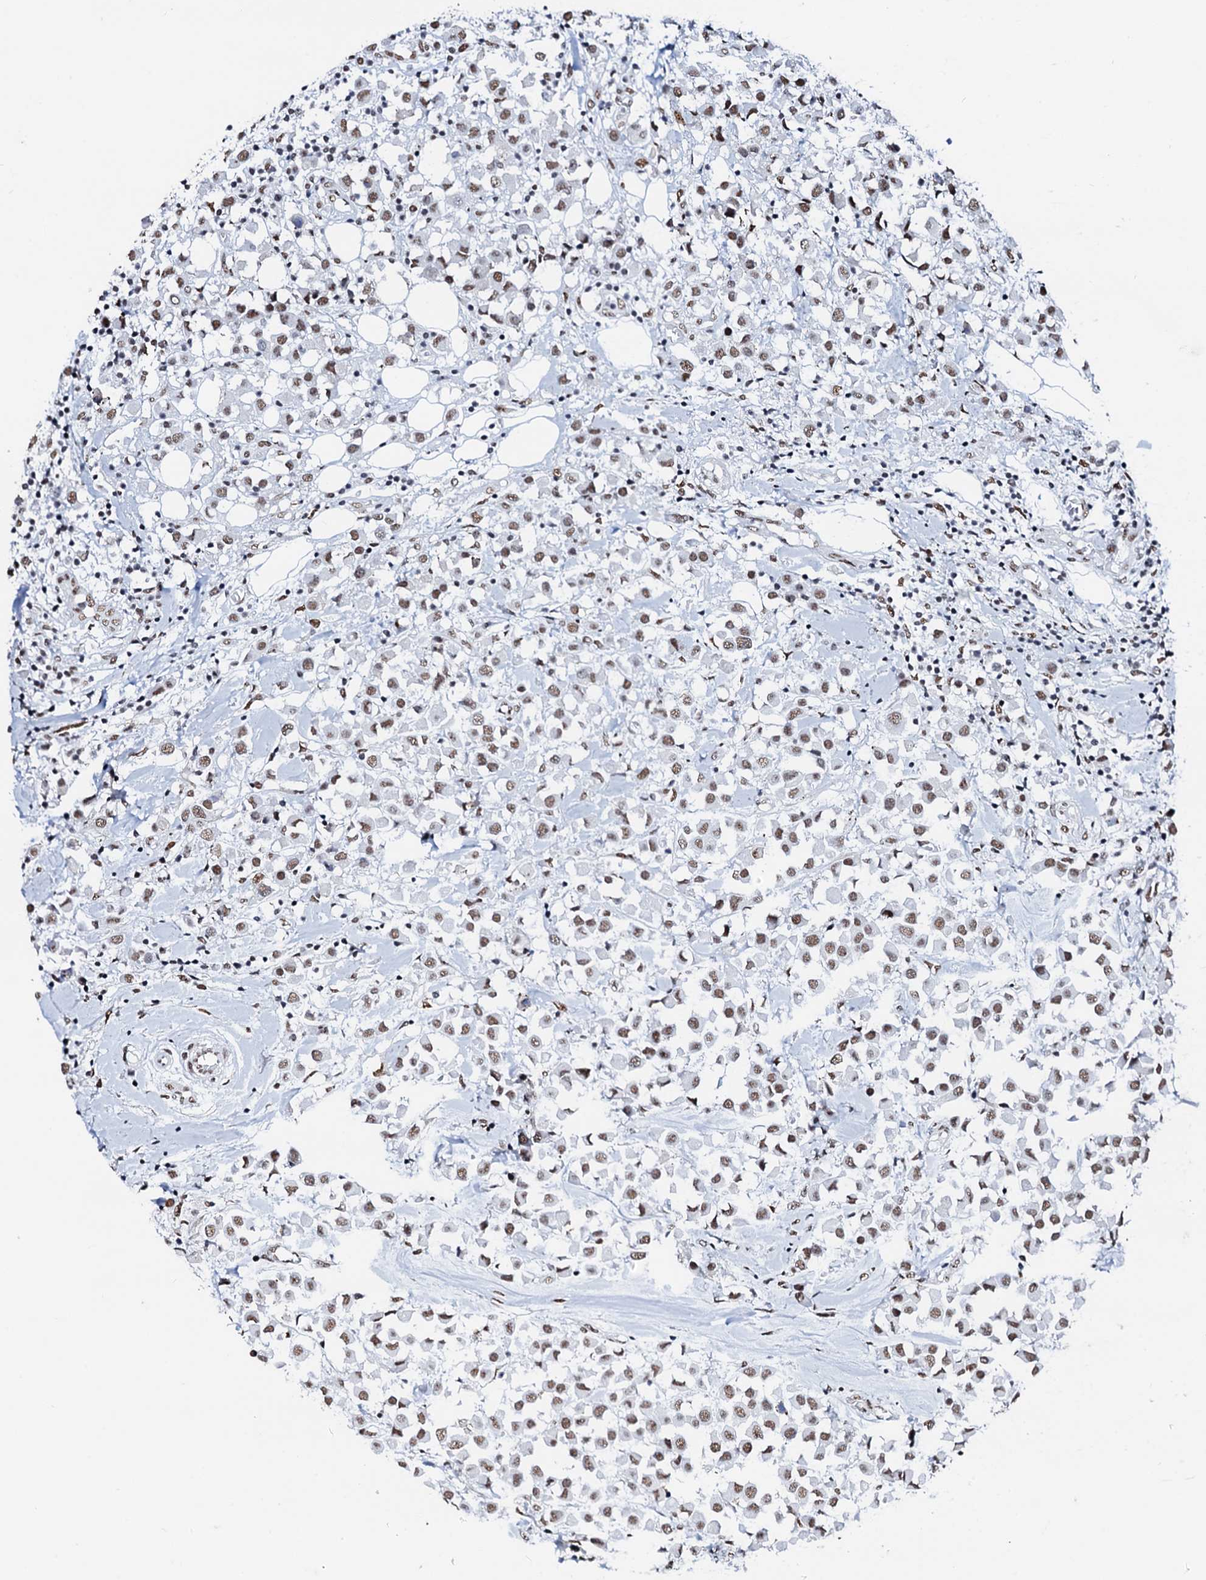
{"staining": {"intensity": "moderate", "quantity": ">75%", "location": "nuclear"}, "tissue": "breast cancer", "cell_type": "Tumor cells", "image_type": "cancer", "snomed": [{"axis": "morphology", "description": "Duct carcinoma"}, {"axis": "topography", "description": "Breast"}], "caption": "This histopathology image displays IHC staining of breast intraductal carcinoma, with medium moderate nuclear expression in approximately >75% of tumor cells.", "gene": "NKAPD1", "patient": {"sex": "female", "age": 61}}